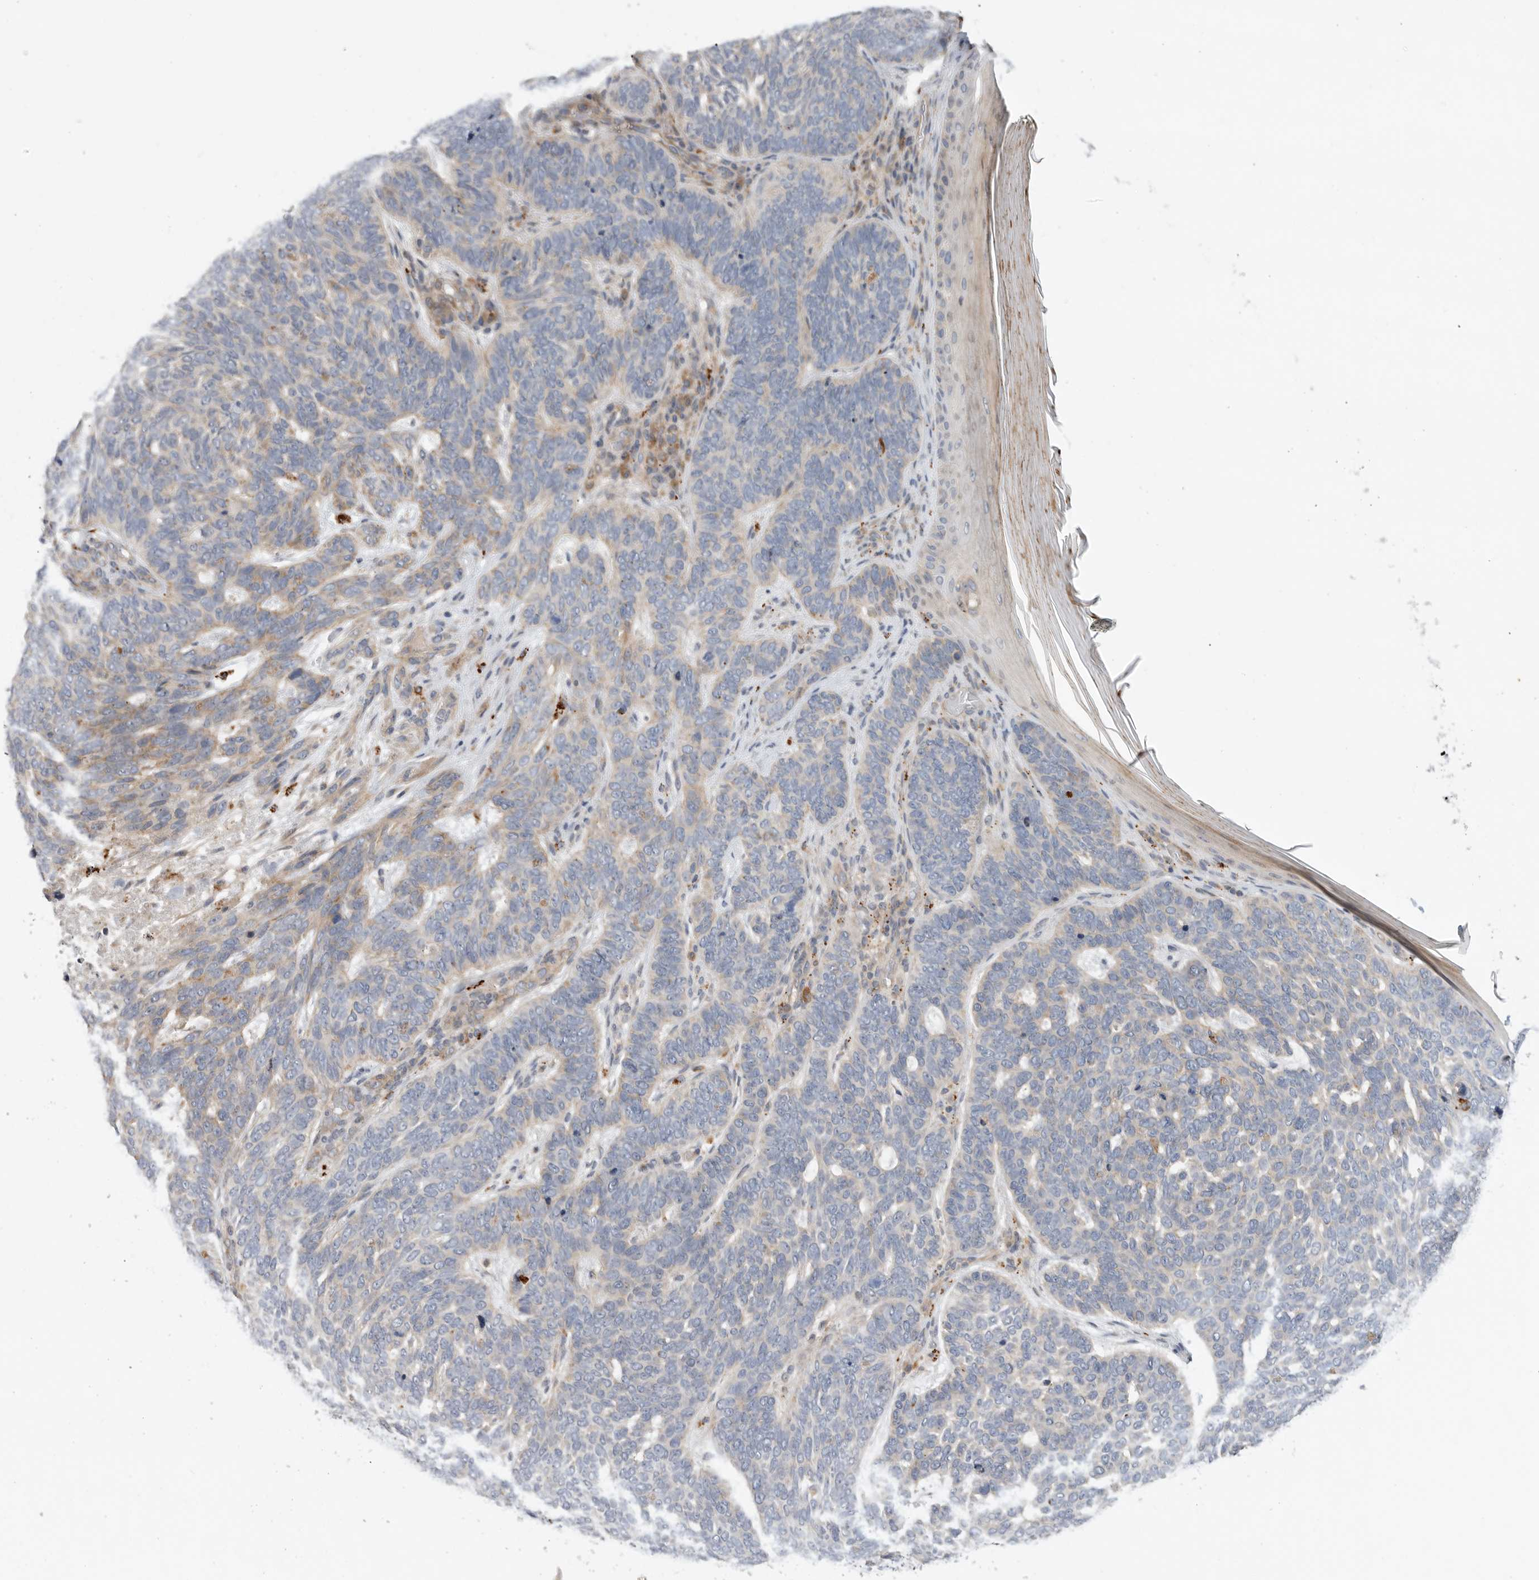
{"staining": {"intensity": "negative", "quantity": "none", "location": "none"}, "tissue": "skin cancer", "cell_type": "Tumor cells", "image_type": "cancer", "snomed": [{"axis": "morphology", "description": "Basal cell carcinoma"}, {"axis": "topography", "description": "Skin"}], "caption": "IHC photomicrograph of neoplastic tissue: human basal cell carcinoma (skin) stained with DAB (3,3'-diaminobenzidine) demonstrates no significant protein expression in tumor cells.", "gene": "GNE", "patient": {"sex": "female", "age": 85}}